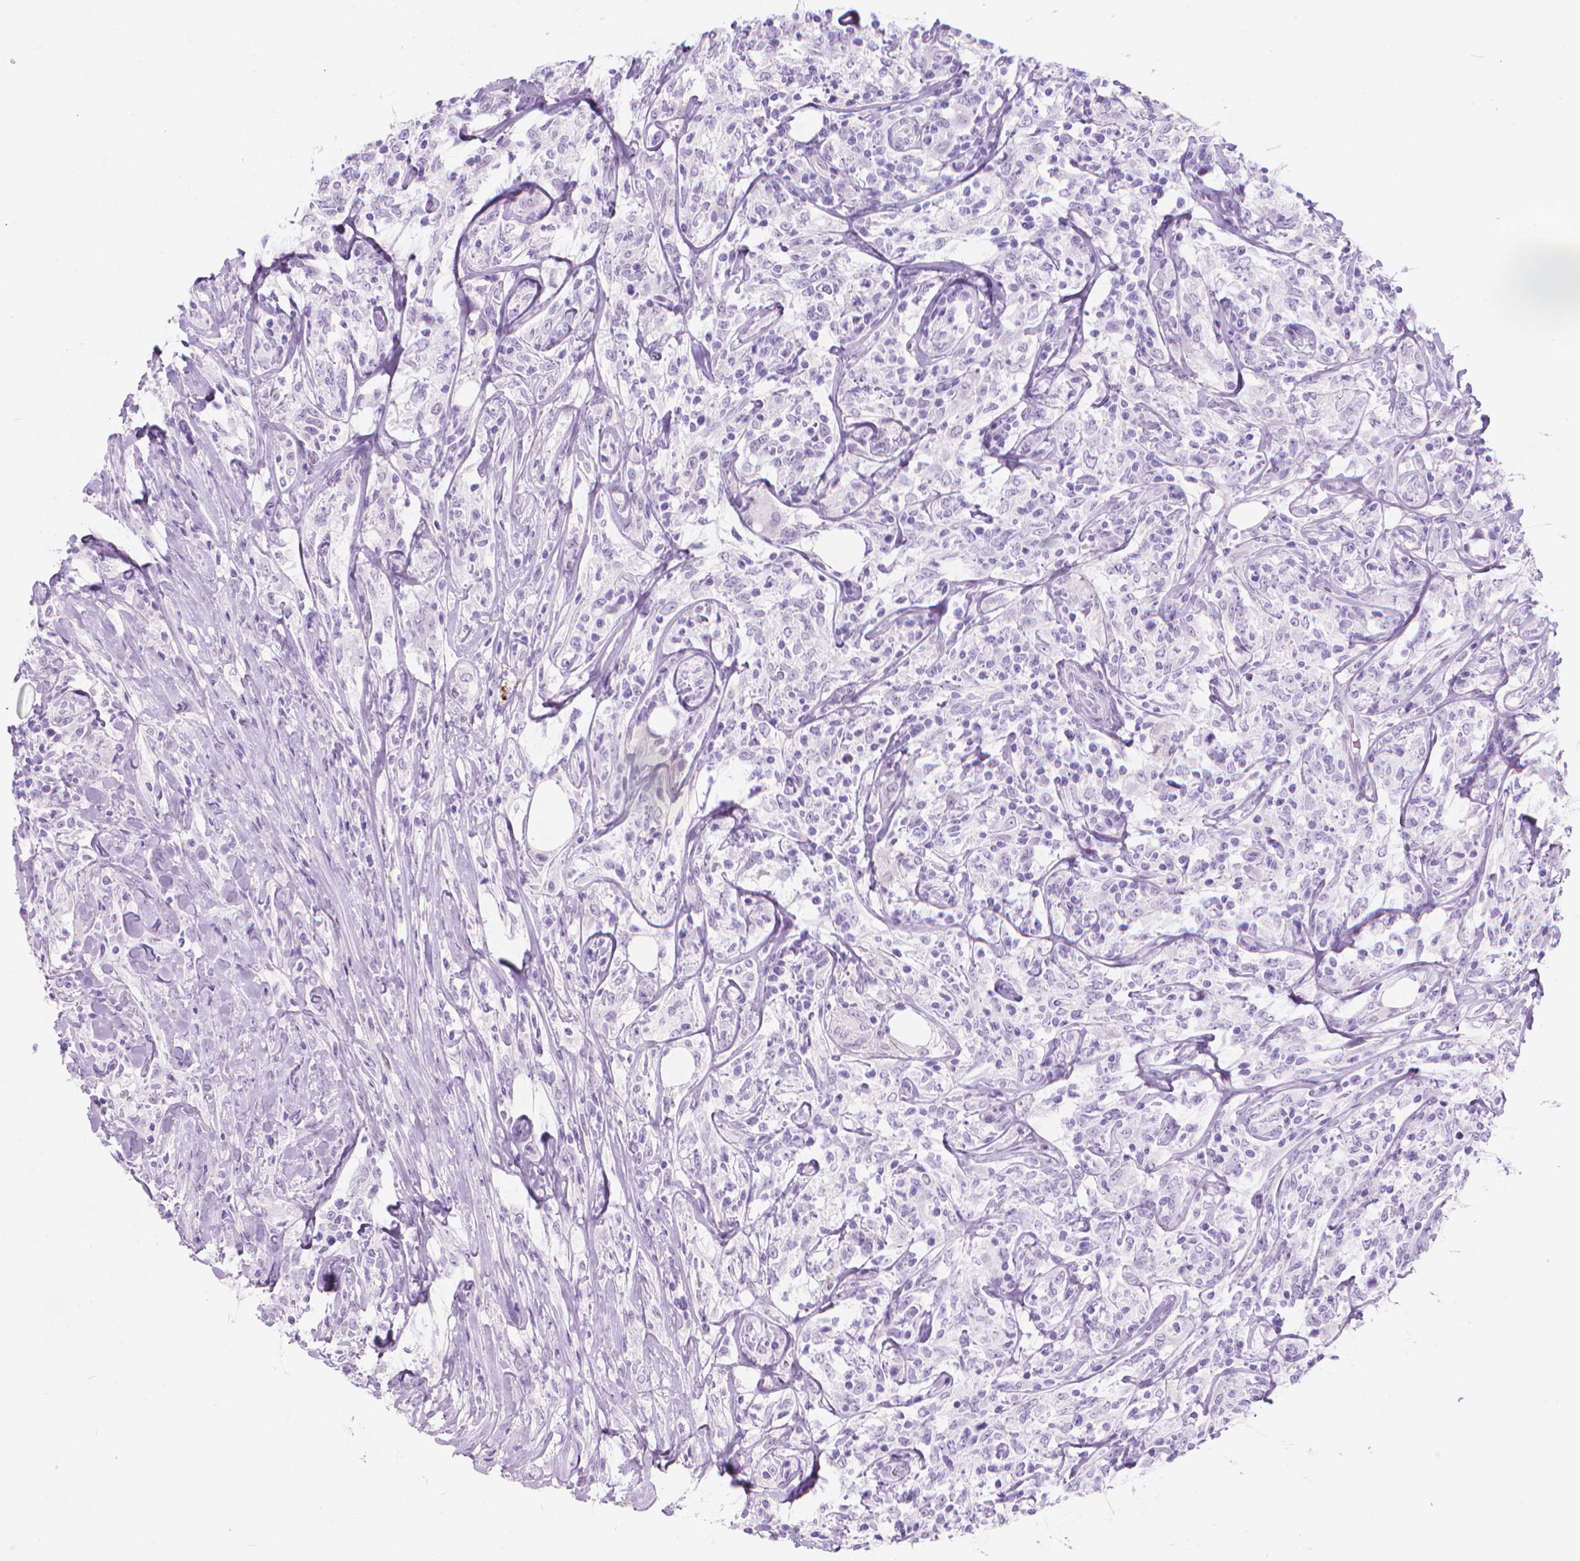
{"staining": {"intensity": "negative", "quantity": "none", "location": "none"}, "tissue": "lymphoma", "cell_type": "Tumor cells", "image_type": "cancer", "snomed": [{"axis": "morphology", "description": "Malignant lymphoma, non-Hodgkin's type, High grade"}, {"axis": "topography", "description": "Lymph node"}], "caption": "This is a photomicrograph of immunohistochemistry staining of malignant lymphoma, non-Hodgkin's type (high-grade), which shows no staining in tumor cells. (DAB IHC, high magnification).", "gene": "CFAP52", "patient": {"sex": "female", "age": 84}}